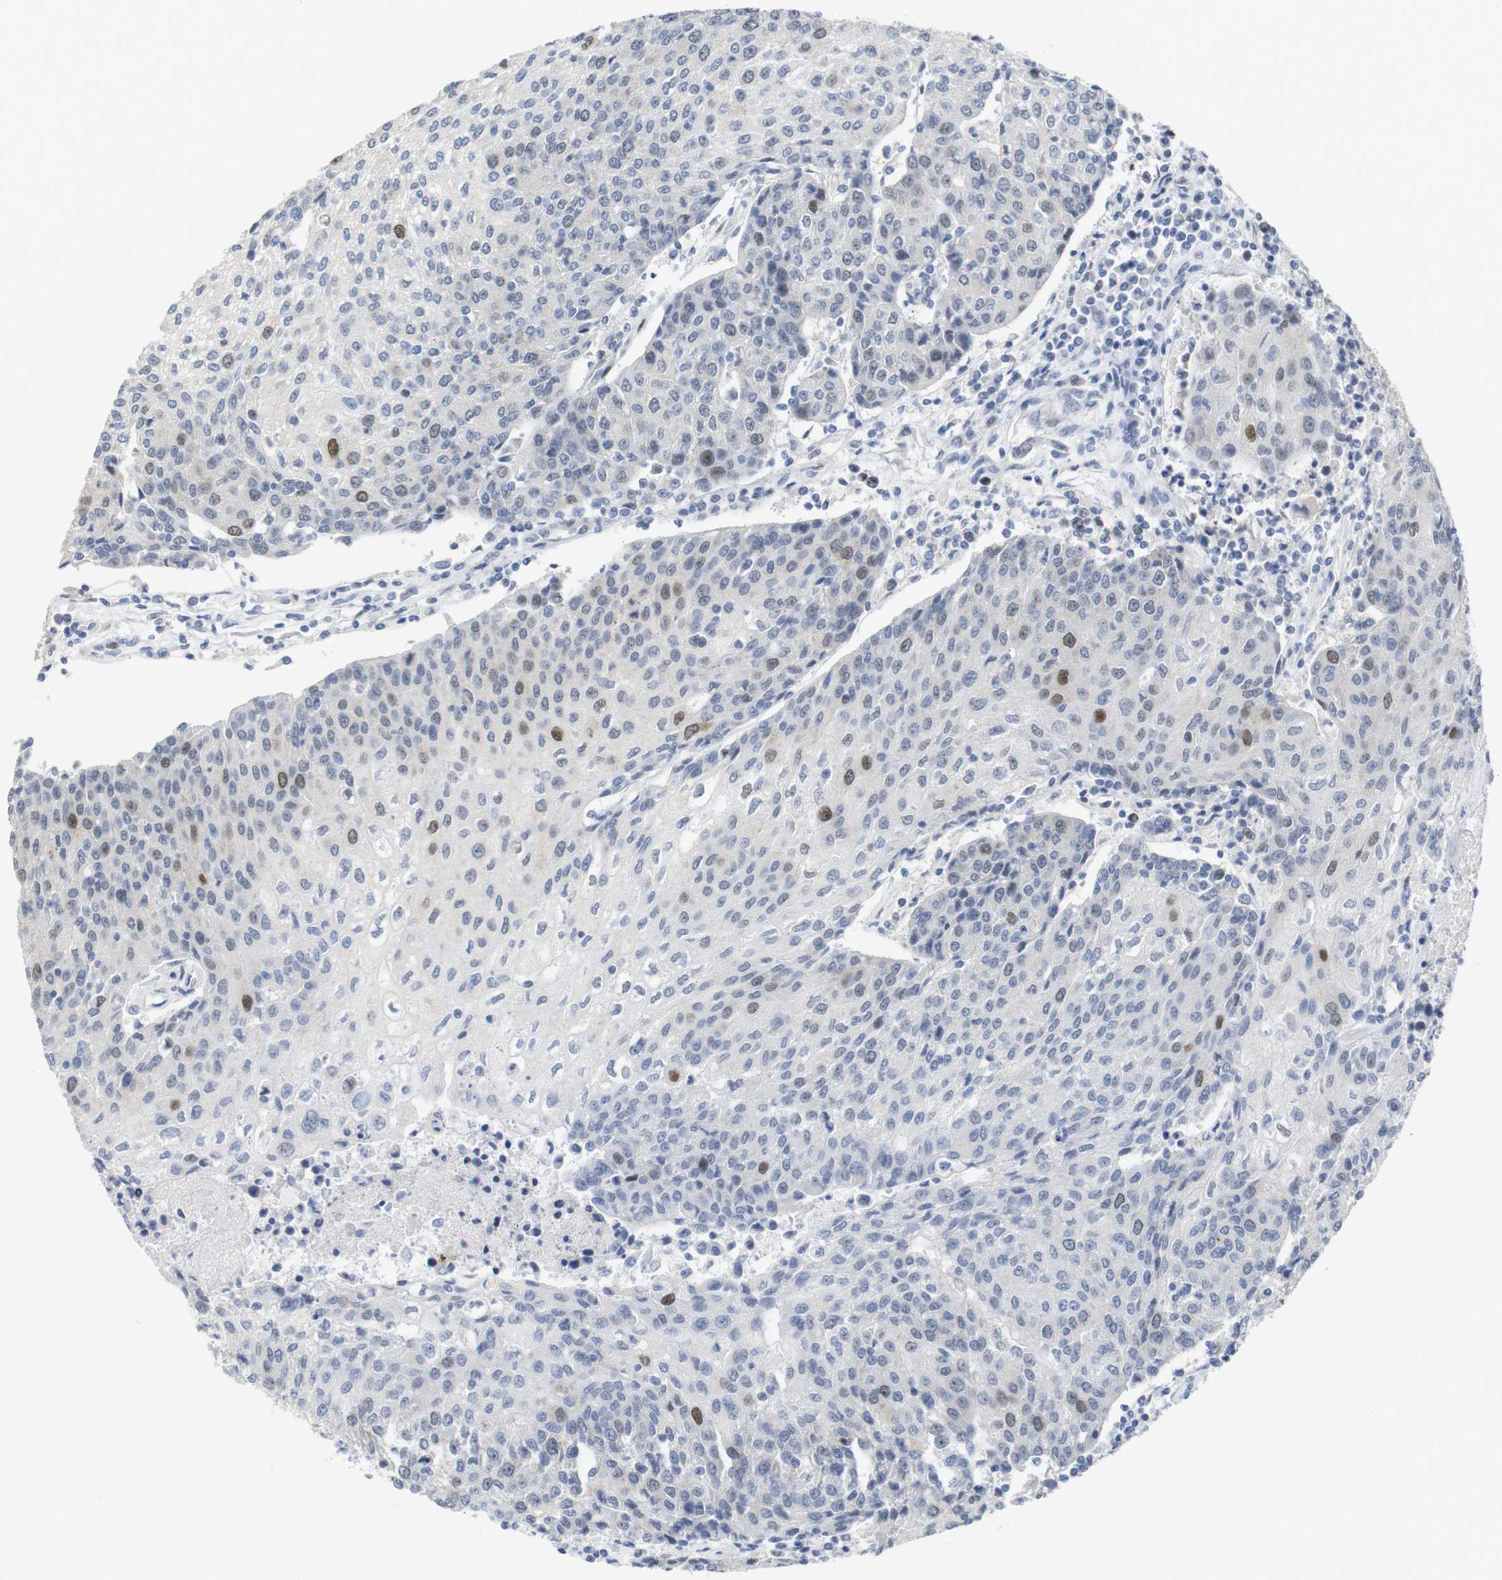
{"staining": {"intensity": "moderate", "quantity": "<25%", "location": "nuclear"}, "tissue": "urothelial cancer", "cell_type": "Tumor cells", "image_type": "cancer", "snomed": [{"axis": "morphology", "description": "Urothelial carcinoma, High grade"}, {"axis": "topography", "description": "Urinary bladder"}], "caption": "High-power microscopy captured an immunohistochemistry histopathology image of high-grade urothelial carcinoma, revealing moderate nuclear staining in approximately <25% of tumor cells.", "gene": "CDK2", "patient": {"sex": "female", "age": 85}}